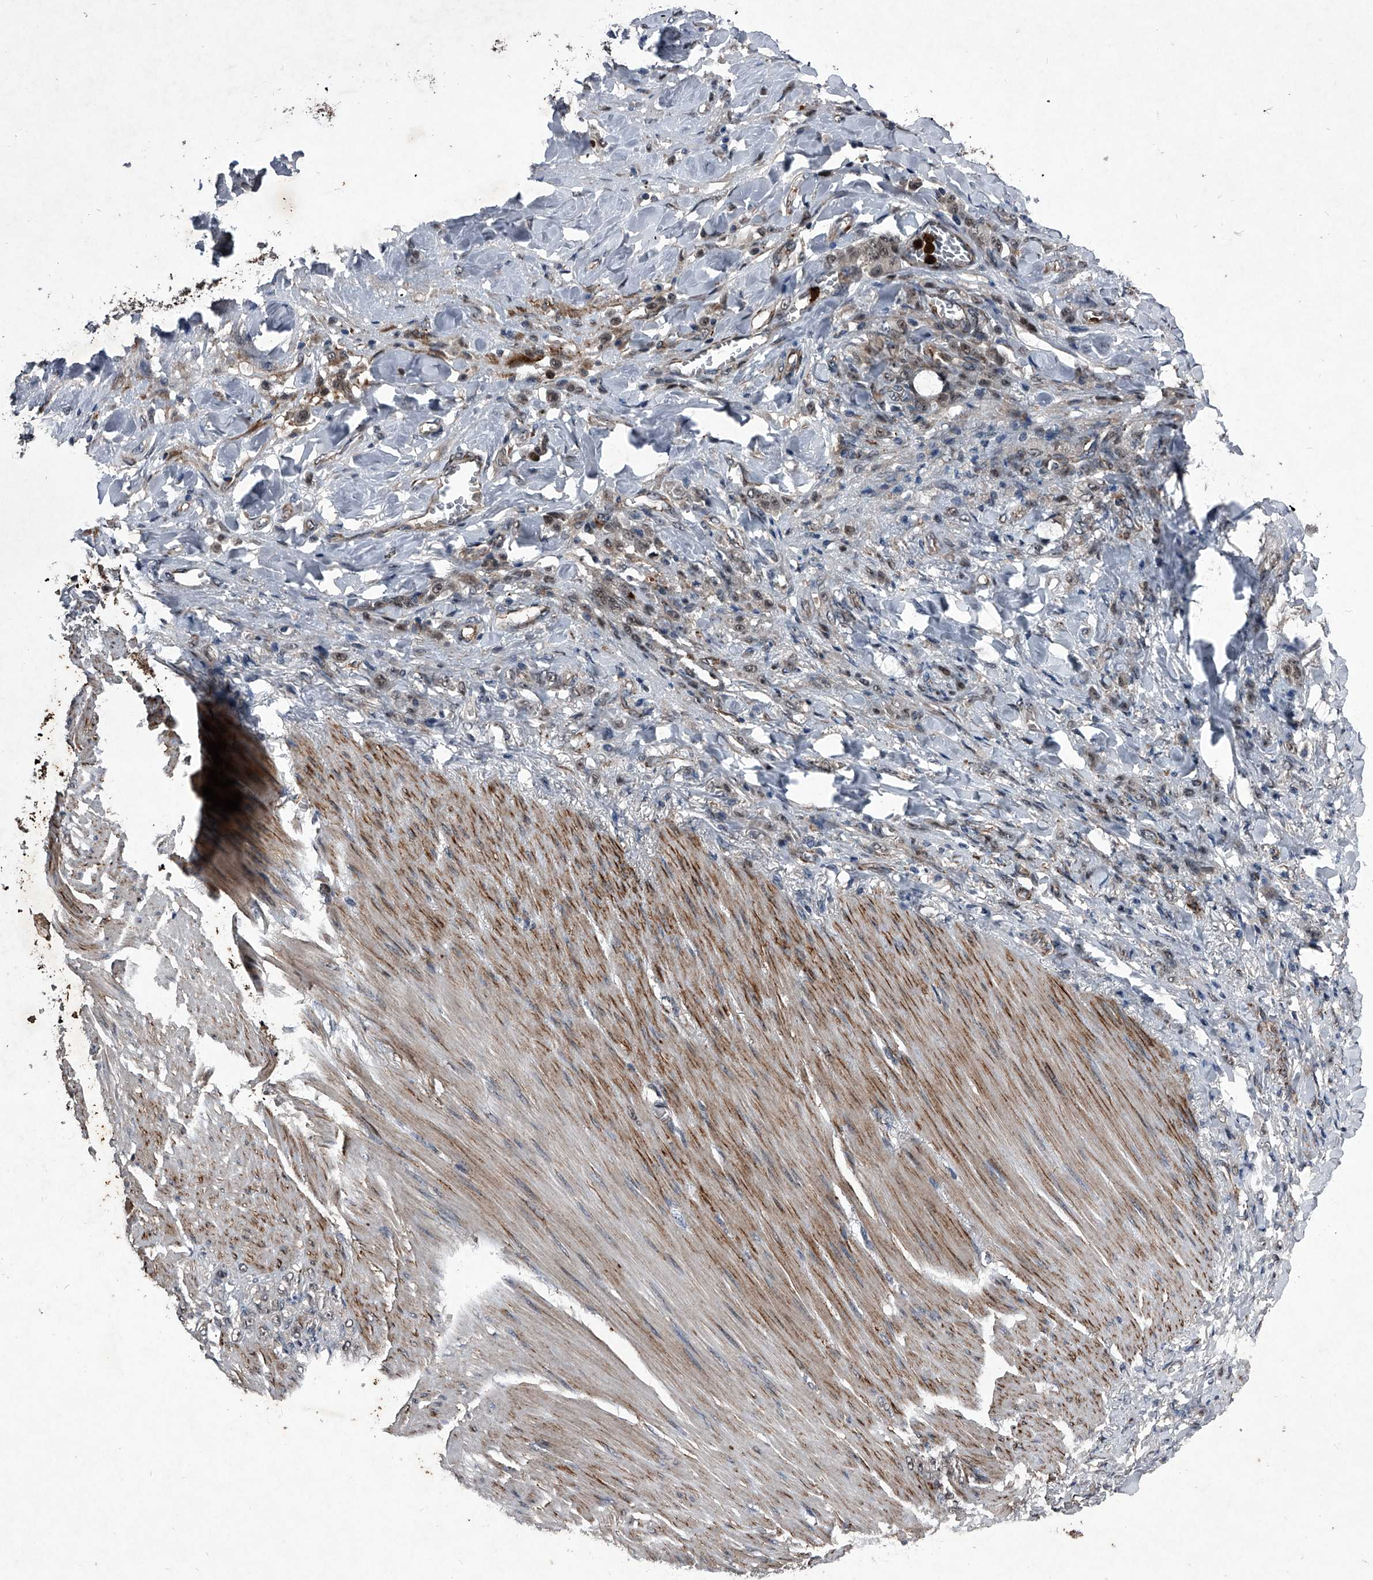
{"staining": {"intensity": "weak", "quantity": ">75%", "location": "cytoplasmic/membranous,nuclear"}, "tissue": "stomach cancer", "cell_type": "Tumor cells", "image_type": "cancer", "snomed": [{"axis": "morphology", "description": "Normal tissue, NOS"}, {"axis": "morphology", "description": "Adenocarcinoma, NOS"}, {"axis": "topography", "description": "Stomach"}], "caption": "About >75% of tumor cells in stomach adenocarcinoma reveal weak cytoplasmic/membranous and nuclear protein staining as visualized by brown immunohistochemical staining.", "gene": "MAPKAP1", "patient": {"sex": "male", "age": 82}}